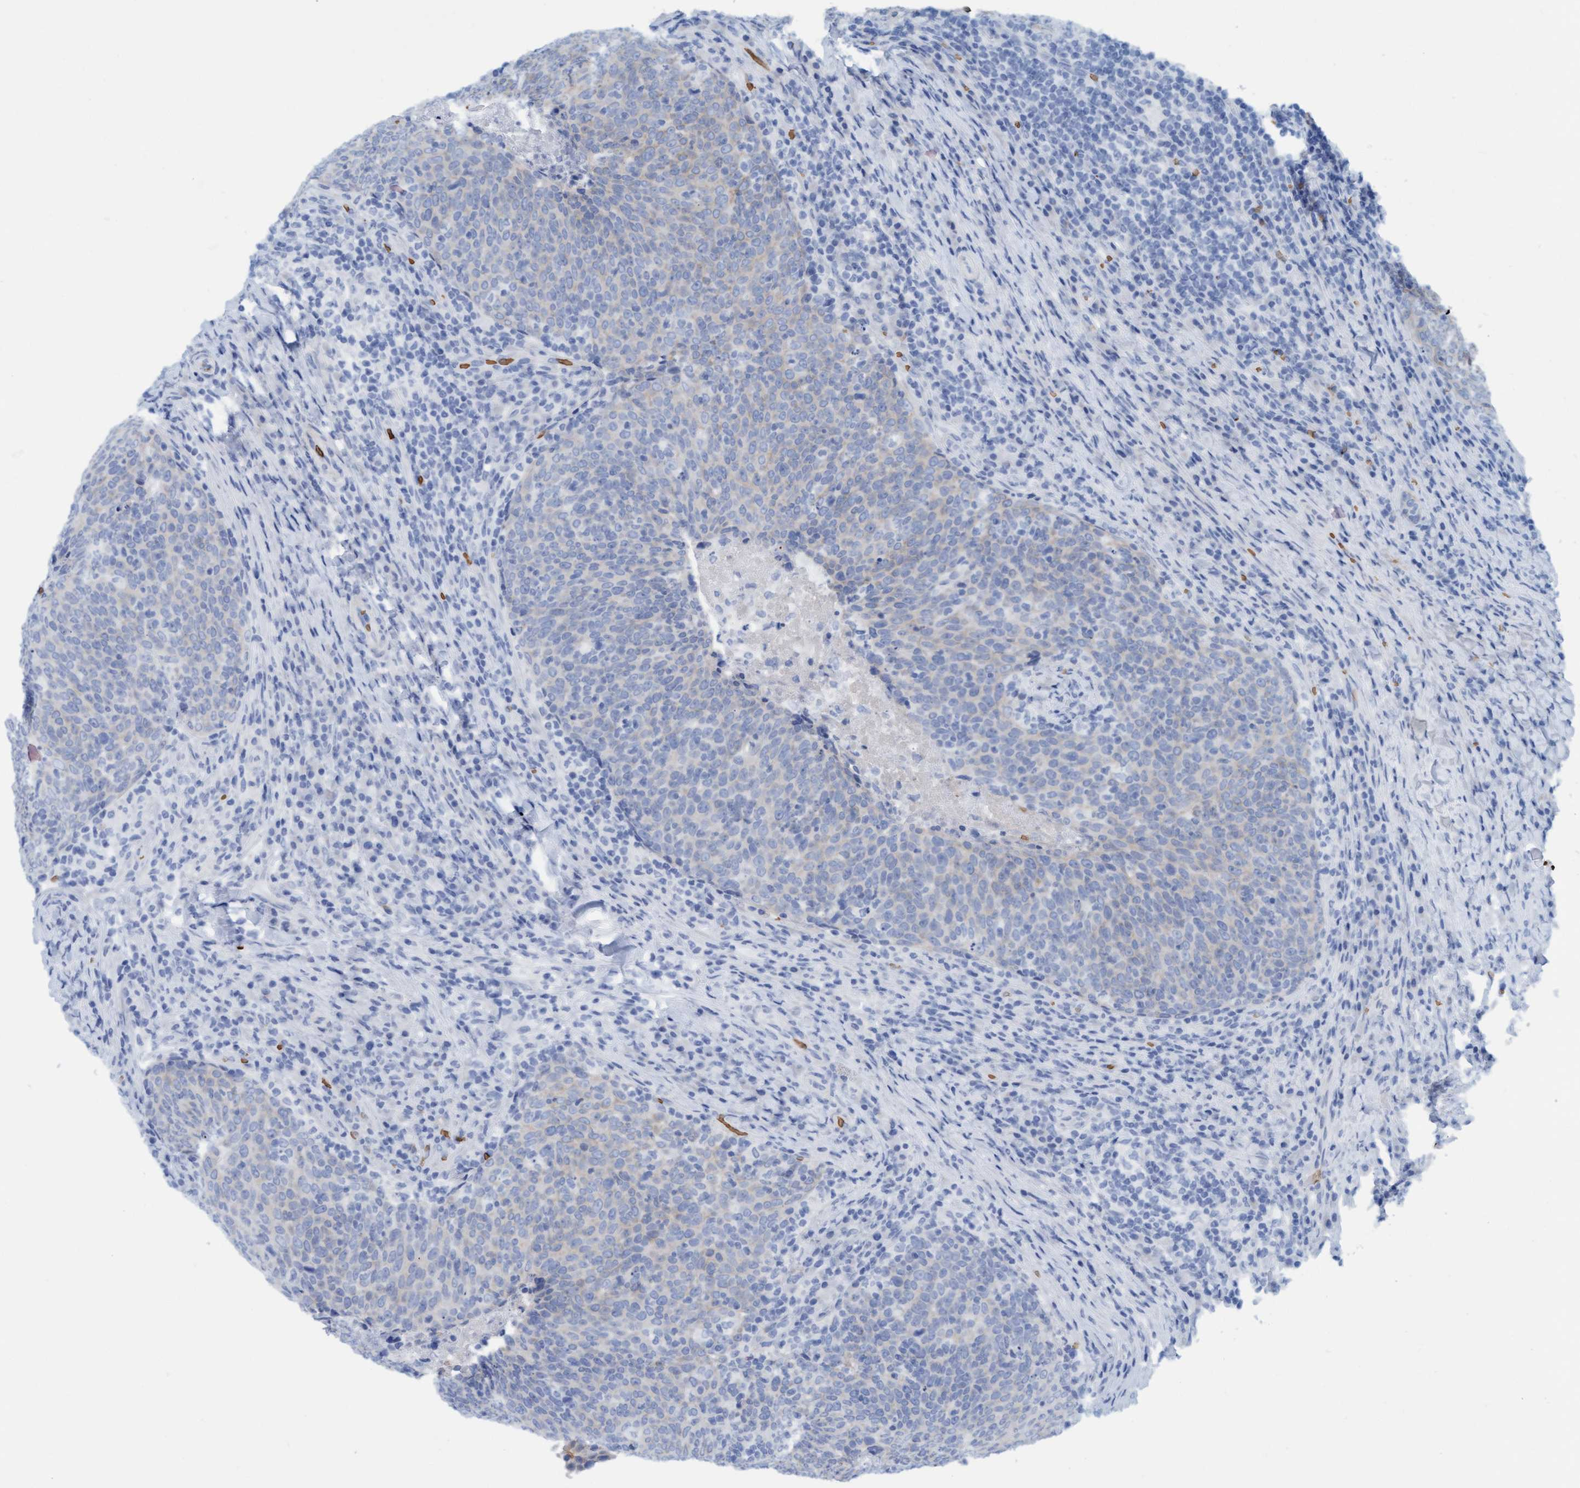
{"staining": {"intensity": "weak", "quantity": "<25%", "location": "cytoplasmic/membranous"}, "tissue": "head and neck cancer", "cell_type": "Tumor cells", "image_type": "cancer", "snomed": [{"axis": "morphology", "description": "Squamous cell carcinoma, NOS"}, {"axis": "morphology", "description": "Squamous cell carcinoma, metastatic, NOS"}, {"axis": "topography", "description": "Lymph node"}, {"axis": "topography", "description": "Head-Neck"}], "caption": "A photomicrograph of head and neck cancer stained for a protein displays no brown staining in tumor cells.", "gene": "P2RX5", "patient": {"sex": "male", "age": 62}}